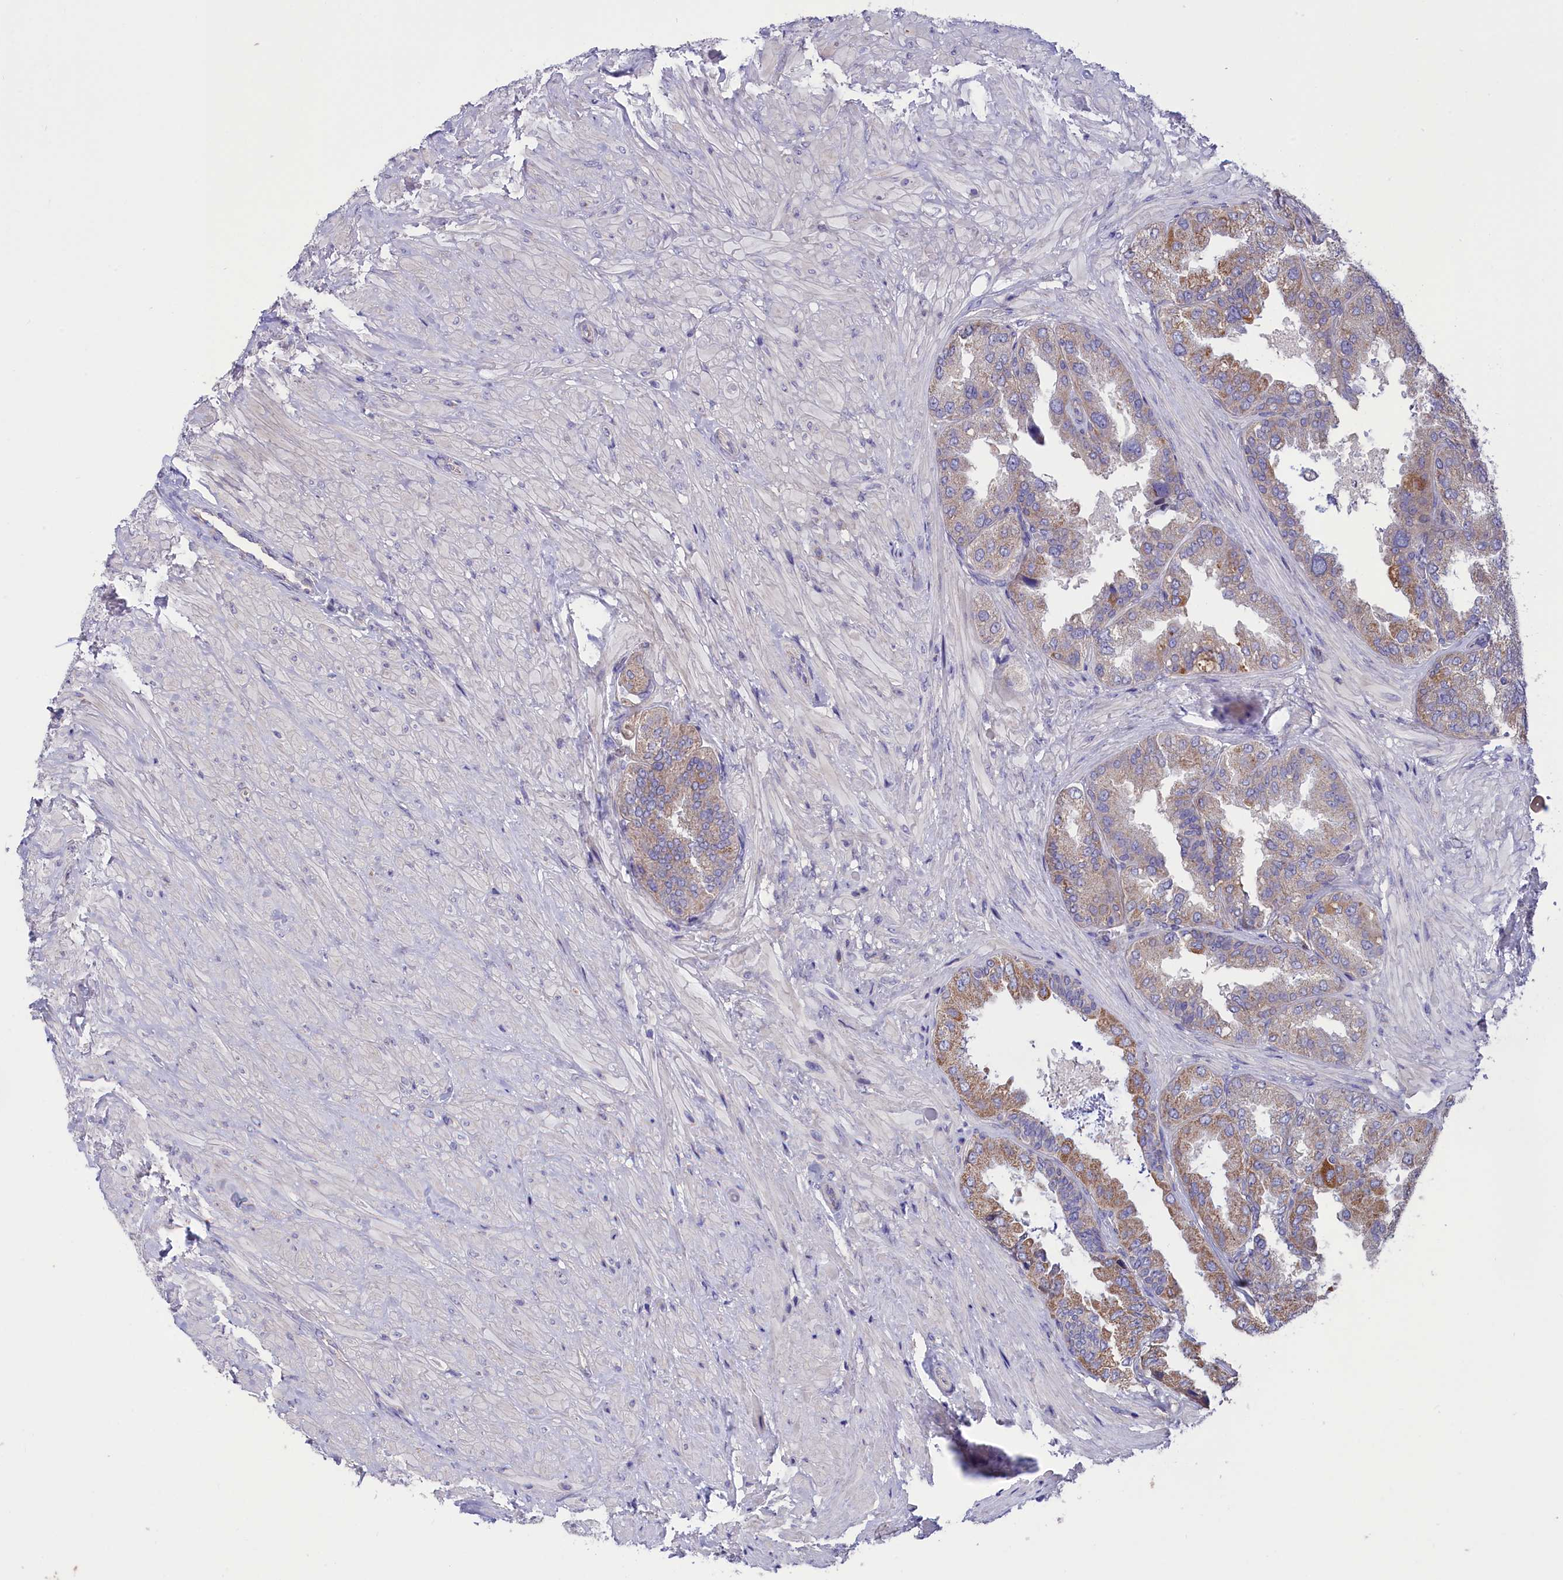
{"staining": {"intensity": "moderate", "quantity": "<25%", "location": "cytoplasmic/membranous"}, "tissue": "seminal vesicle", "cell_type": "Glandular cells", "image_type": "normal", "snomed": [{"axis": "morphology", "description": "Normal tissue, NOS"}, {"axis": "topography", "description": "Seminal veicle"}, {"axis": "topography", "description": "Peripheral nerve tissue"}], "caption": "Human seminal vesicle stained with a brown dye shows moderate cytoplasmic/membranous positive positivity in approximately <25% of glandular cells.", "gene": "CYP2U1", "patient": {"sex": "male", "age": 63}}